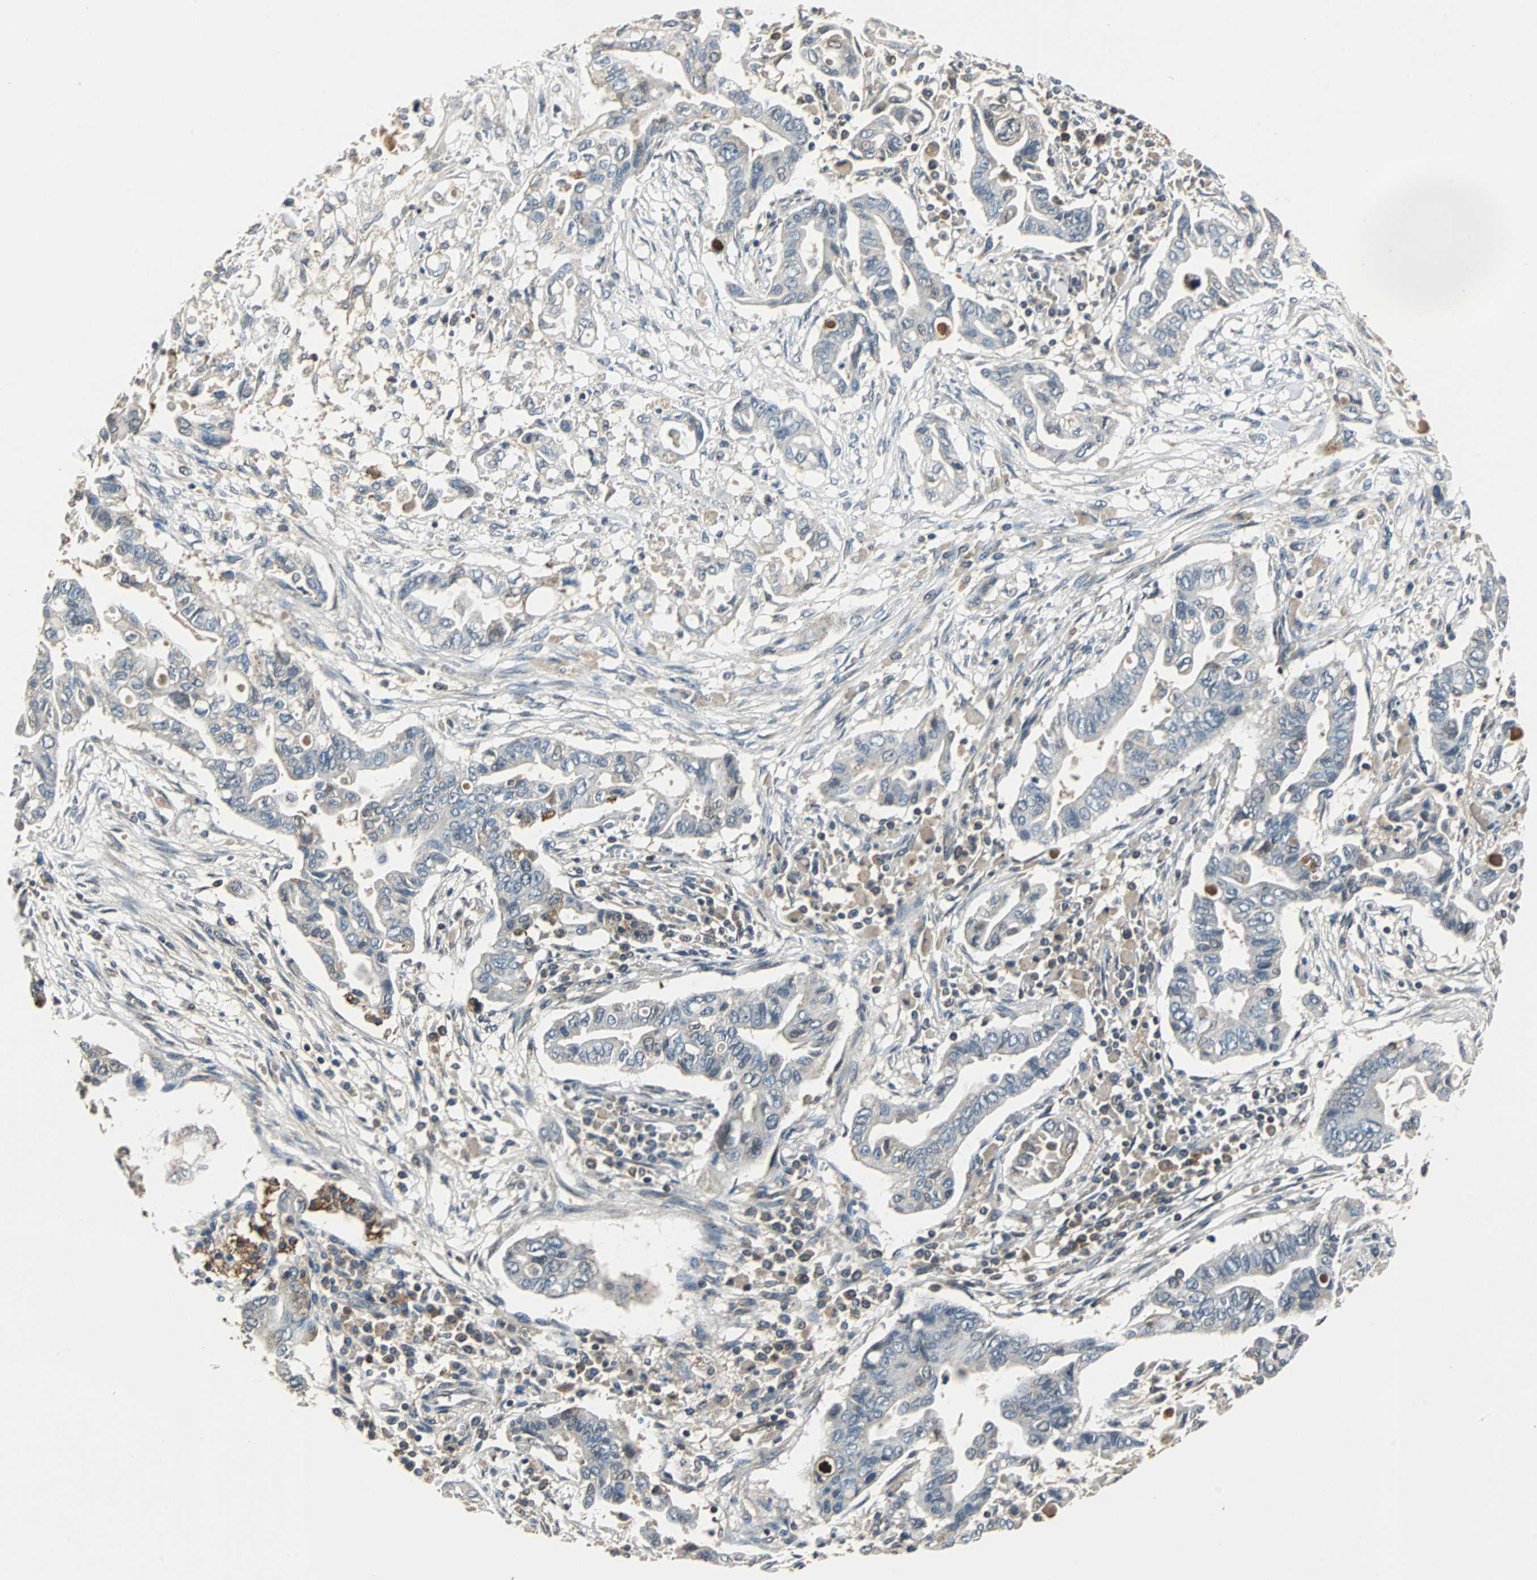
{"staining": {"intensity": "negative", "quantity": "none", "location": "none"}, "tissue": "pancreatic cancer", "cell_type": "Tumor cells", "image_type": "cancer", "snomed": [{"axis": "morphology", "description": "Adenocarcinoma, NOS"}, {"axis": "topography", "description": "Pancreas"}], "caption": "IHC photomicrograph of human adenocarcinoma (pancreatic) stained for a protein (brown), which demonstrates no expression in tumor cells.", "gene": "VBP1", "patient": {"sex": "female", "age": 57}}